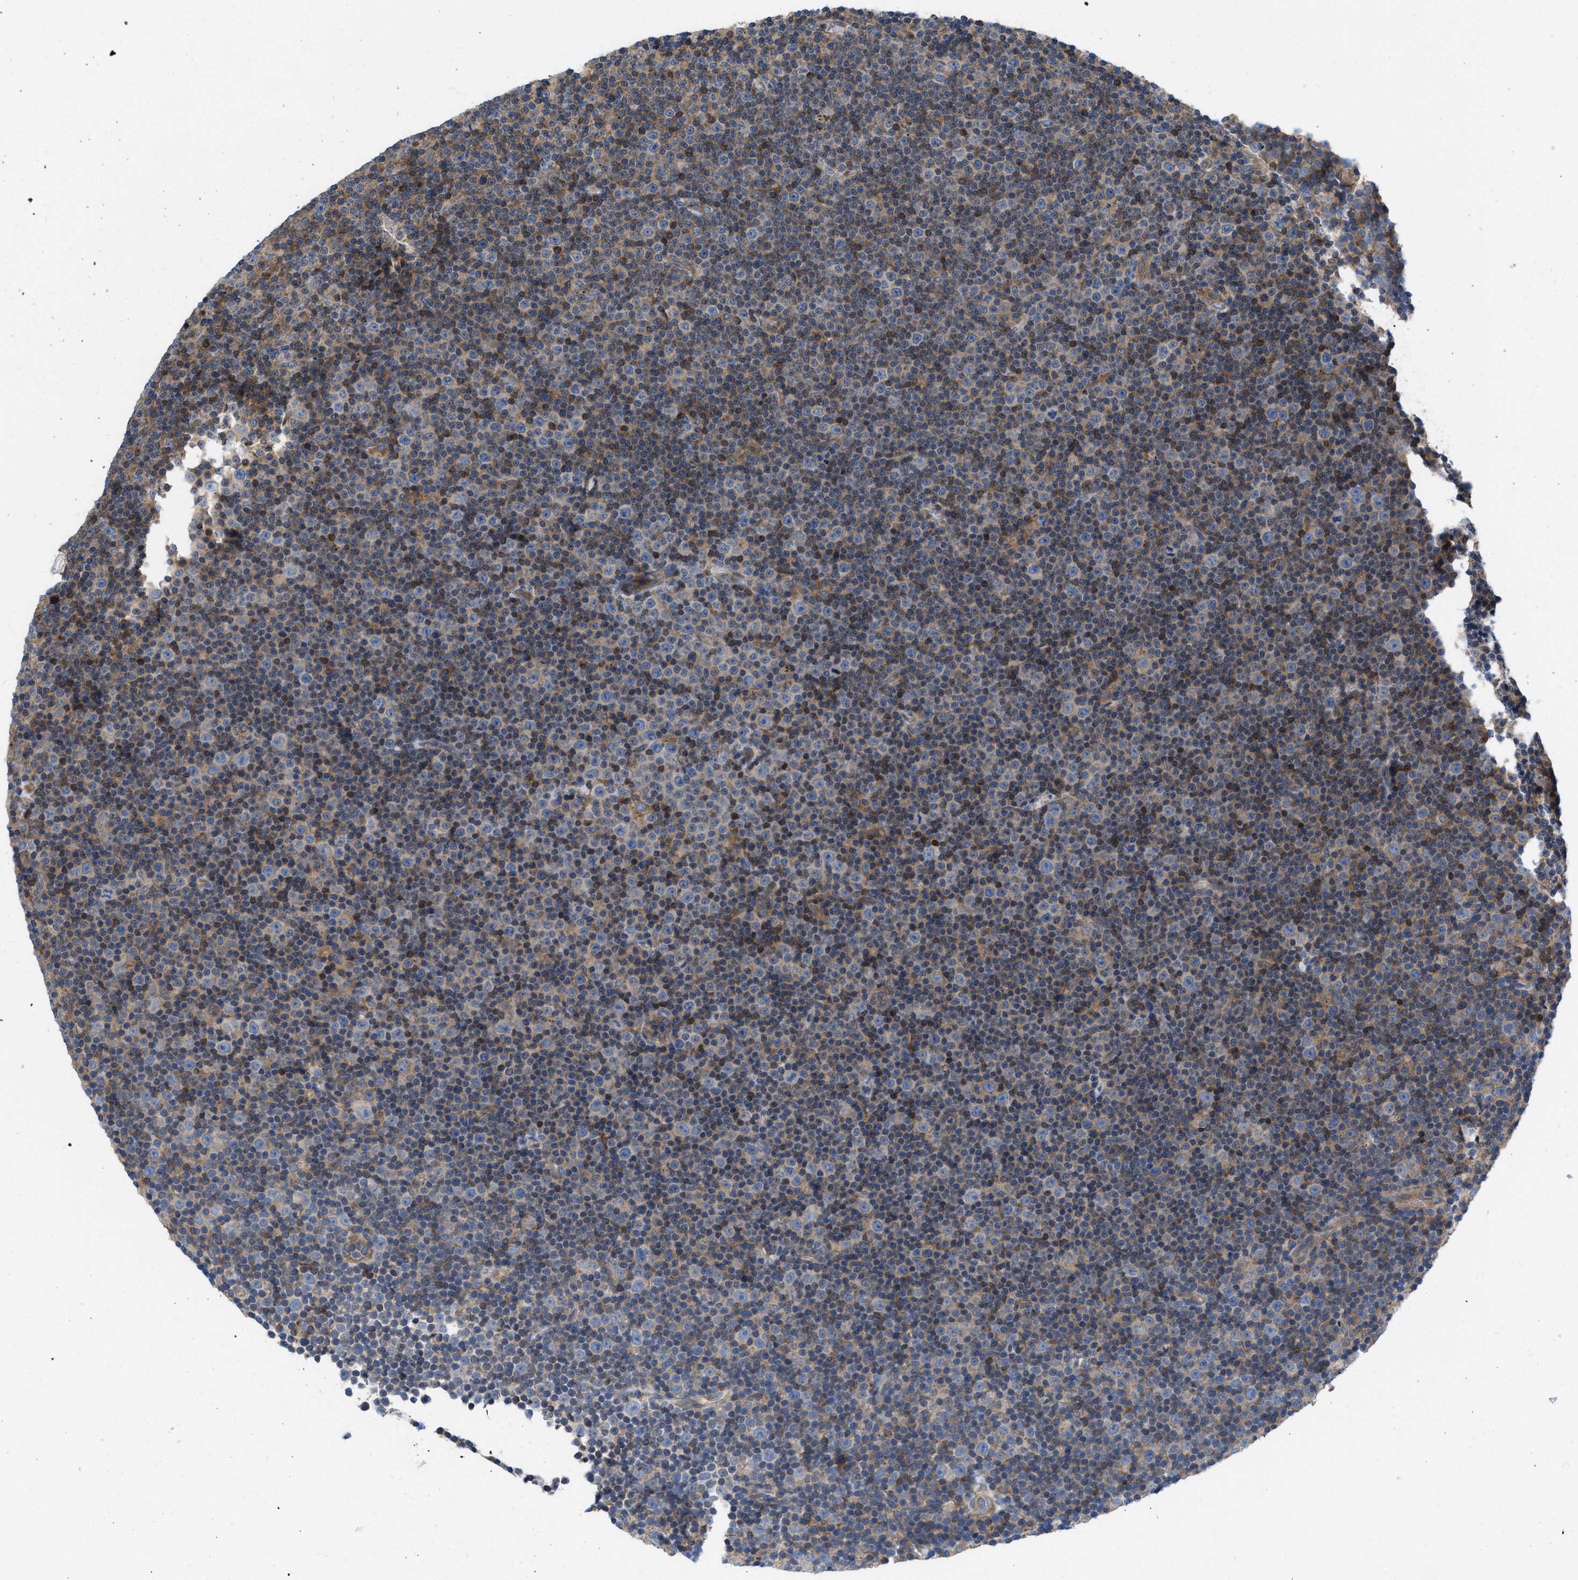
{"staining": {"intensity": "negative", "quantity": "none", "location": "none"}, "tissue": "lymphoma", "cell_type": "Tumor cells", "image_type": "cancer", "snomed": [{"axis": "morphology", "description": "Malignant lymphoma, non-Hodgkin's type, Low grade"}, {"axis": "topography", "description": "Lymph node"}], "caption": "High magnification brightfield microscopy of low-grade malignant lymphoma, non-Hodgkin's type stained with DAB (3,3'-diaminobenzidine) (brown) and counterstained with hematoxylin (blue): tumor cells show no significant staining.", "gene": "CHKB", "patient": {"sex": "female", "age": 67}}